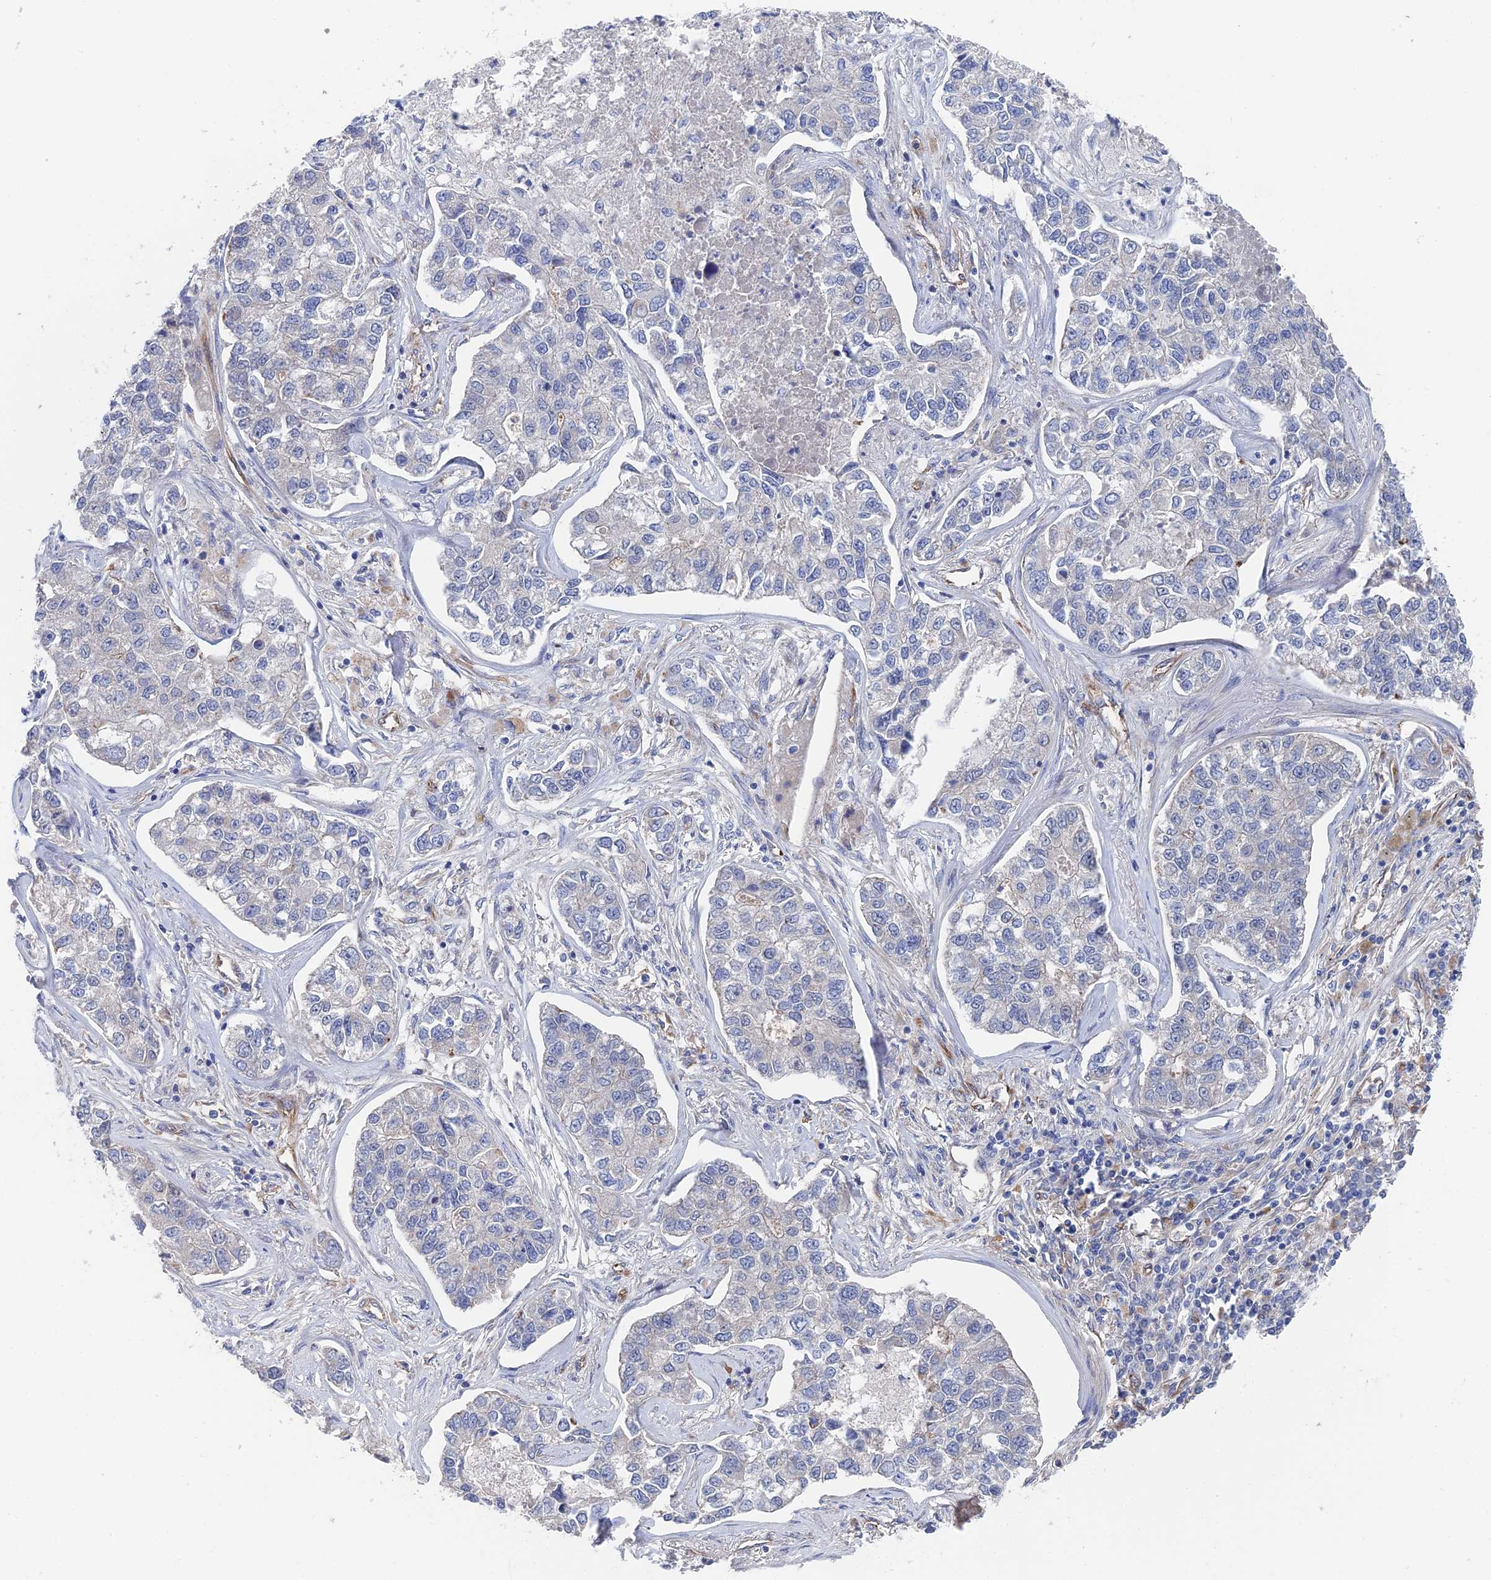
{"staining": {"intensity": "negative", "quantity": "none", "location": "none"}, "tissue": "lung cancer", "cell_type": "Tumor cells", "image_type": "cancer", "snomed": [{"axis": "morphology", "description": "Adenocarcinoma, NOS"}, {"axis": "topography", "description": "Lung"}], "caption": "DAB (3,3'-diaminobenzidine) immunohistochemical staining of lung adenocarcinoma shows no significant expression in tumor cells.", "gene": "ARAP3", "patient": {"sex": "male", "age": 49}}